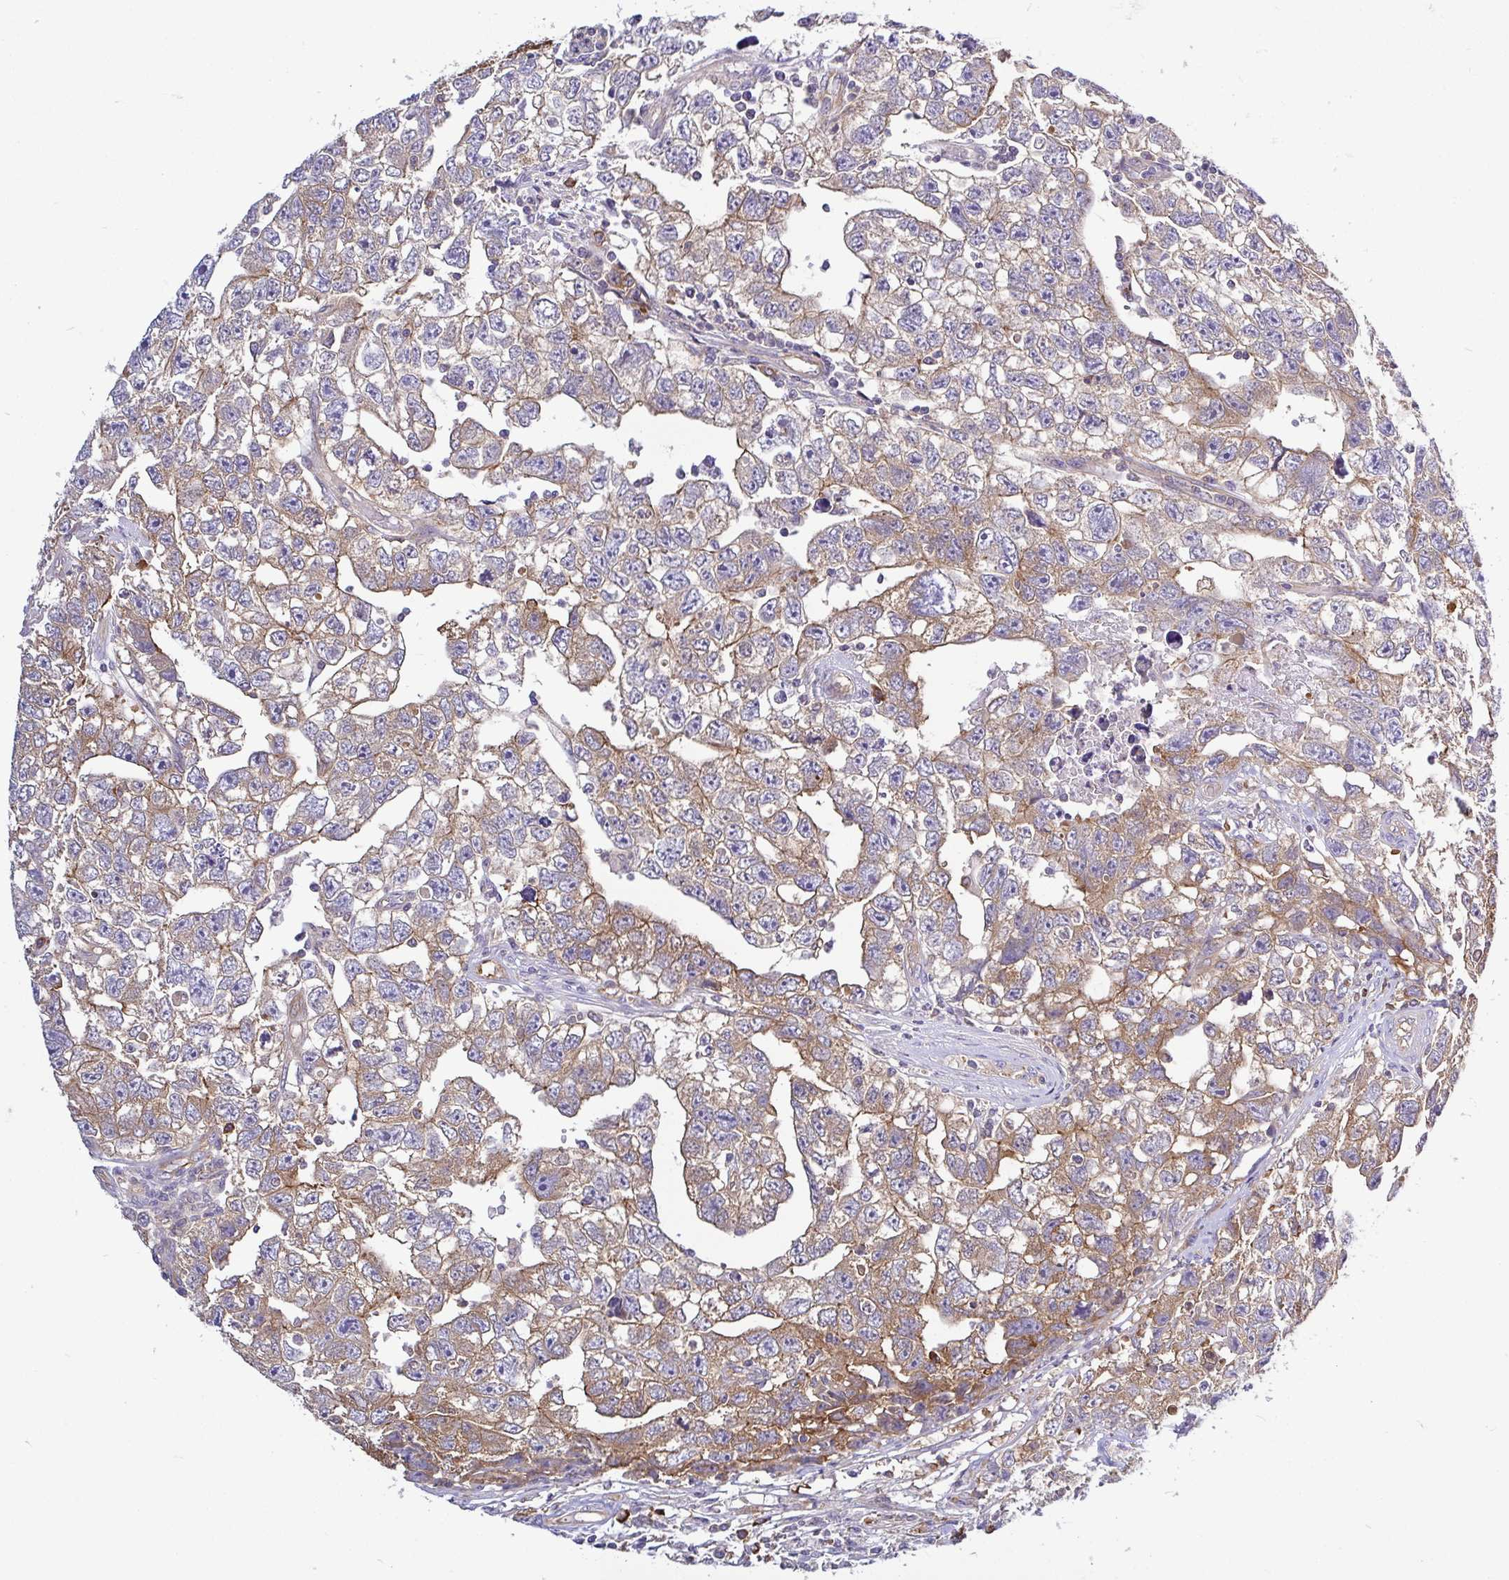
{"staining": {"intensity": "strong", "quantity": "25%-75%", "location": "cytoplasmic/membranous"}, "tissue": "testis cancer", "cell_type": "Tumor cells", "image_type": "cancer", "snomed": [{"axis": "morphology", "description": "Carcinoma, Embryonal, NOS"}, {"axis": "topography", "description": "Testis"}], "caption": "Tumor cells reveal high levels of strong cytoplasmic/membranous expression in approximately 25%-75% of cells in testis embryonal carcinoma. The staining was performed using DAB, with brown indicating positive protein expression. Nuclei are stained blue with hematoxylin.", "gene": "LARS1", "patient": {"sex": "male", "age": 22}}